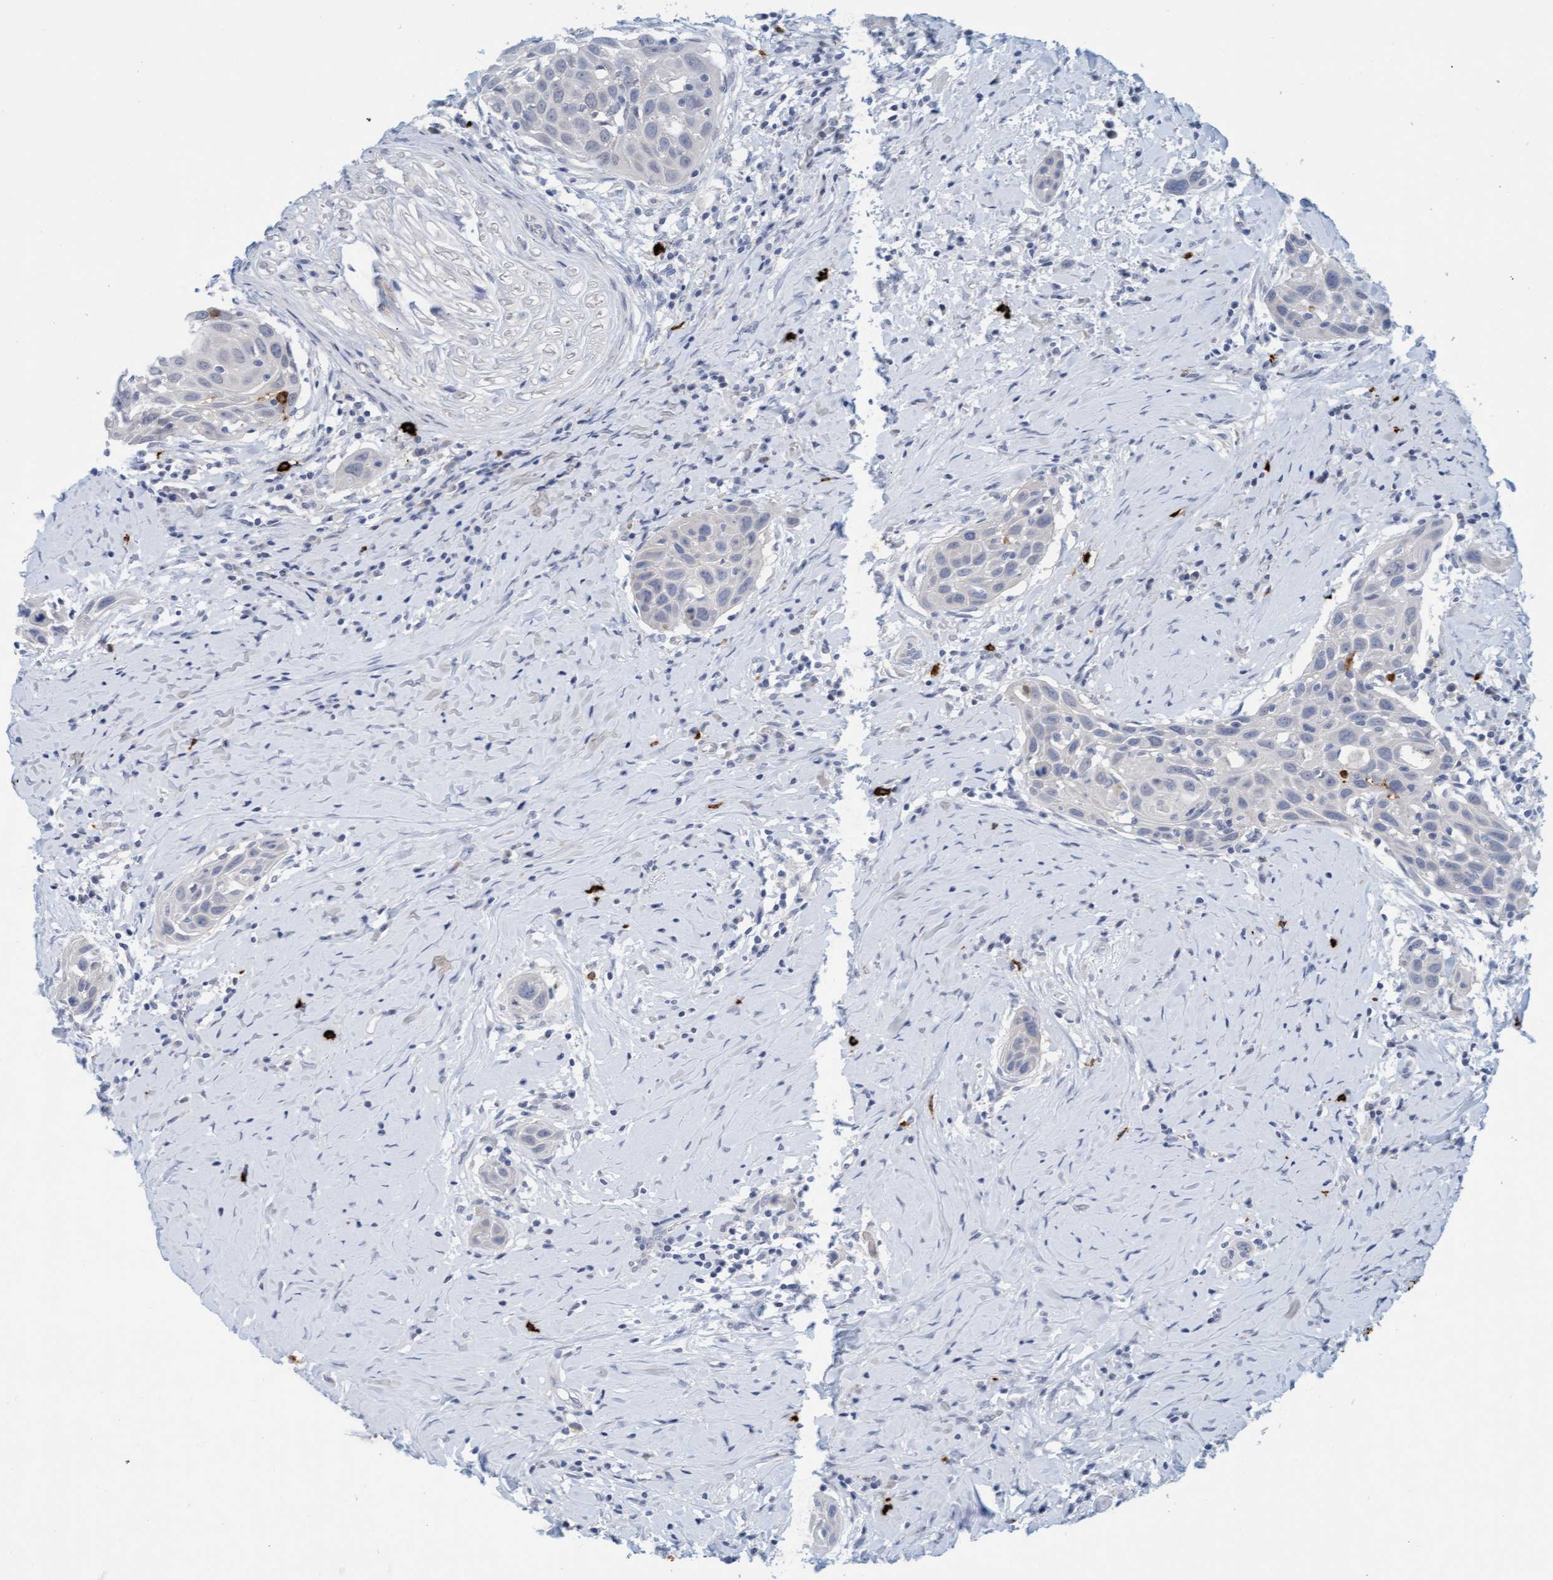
{"staining": {"intensity": "negative", "quantity": "none", "location": "none"}, "tissue": "head and neck cancer", "cell_type": "Tumor cells", "image_type": "cancer", "snomed": [{"axis": "morphology", "description": "Squamous cell carcinoma, NOS"}, {"axis": "topography", "description": "Oral tissue"}, {"axis": "topography", "description": "Head-Neck"}], "caption": "DAB immunohistochemical staining of squamous cell carcinoma (head and neck) reveals no significant positivity in tumor cells.", "gene": "CPA3", "patient": {"sex": "female", "age": 50}}